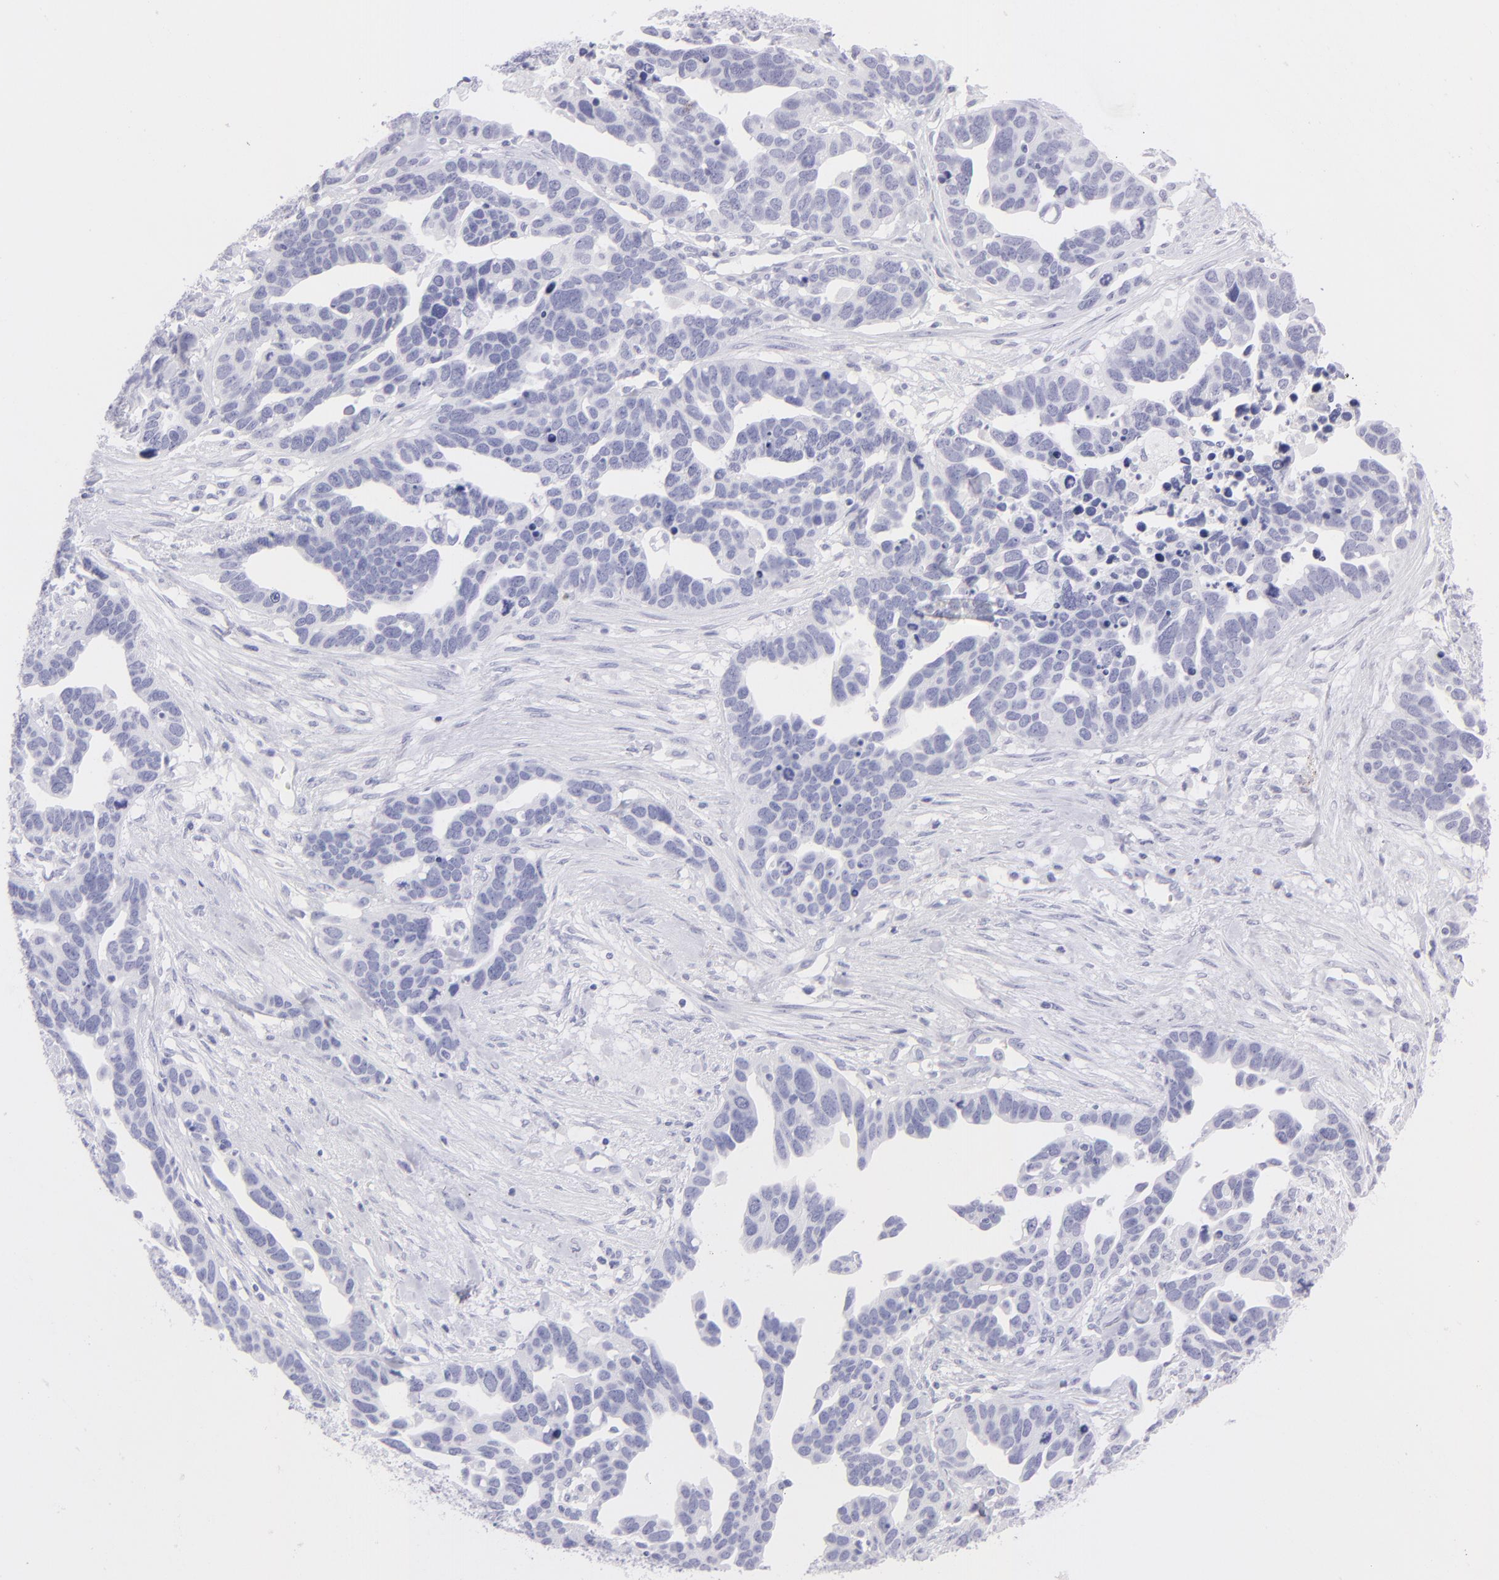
{"staining": {"intensity": "negative", "quantity": "none", "location": "none"}, "tissue": "ovarian cancer", "cell_type": "Tumor cells", "image_type": "cancer", "snomed": [{"axis": "morphology", "description": "Cystadenocarcinoma, serous, NOS"}, {"axis": "topography", "description": "Ovary"}], "caption": "Photomicrograph shows no significant protein positivity in tumor cells of ovarian serous cystadenocarcinoma.", "gene": "SLC1A2", "patient": {"sex": "female", "age": 54}}